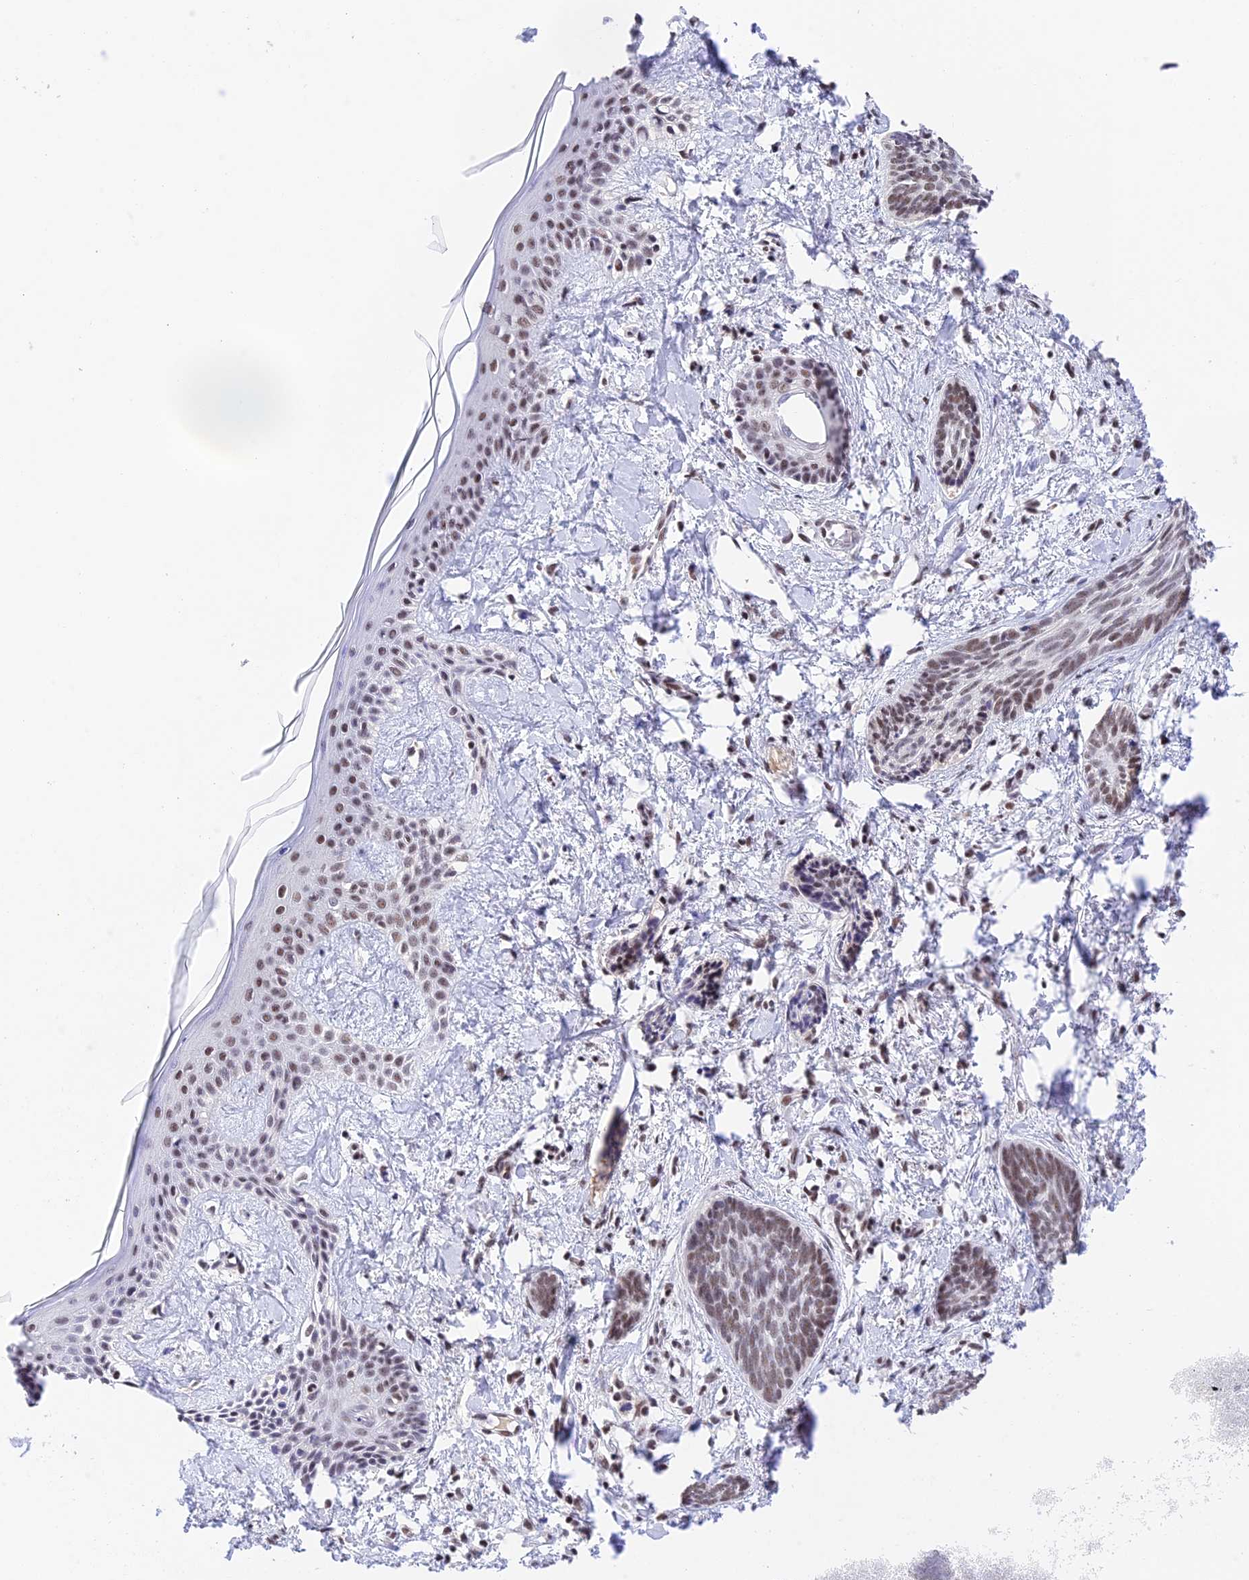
{"staining": {"intensity": "weak", "quantity": ">75%", "location": "nuclear"}, "tissue": "skin cancer", "cell_type": "Tumor cells", "image_type": "cancer", "snomed": [{"axis": "morphology", "description": "Basal cell carcinoma"}, {"axis": "topography", "description": "Skin"}], "caption": "Basal cell carcinoma (skin) tissue displays weak nuclear positivity in about >75% of tumor cells, visualized by immunohistochemistry.", "gene": "THAP11", "patient": {"sex": "female", "age": 81}}